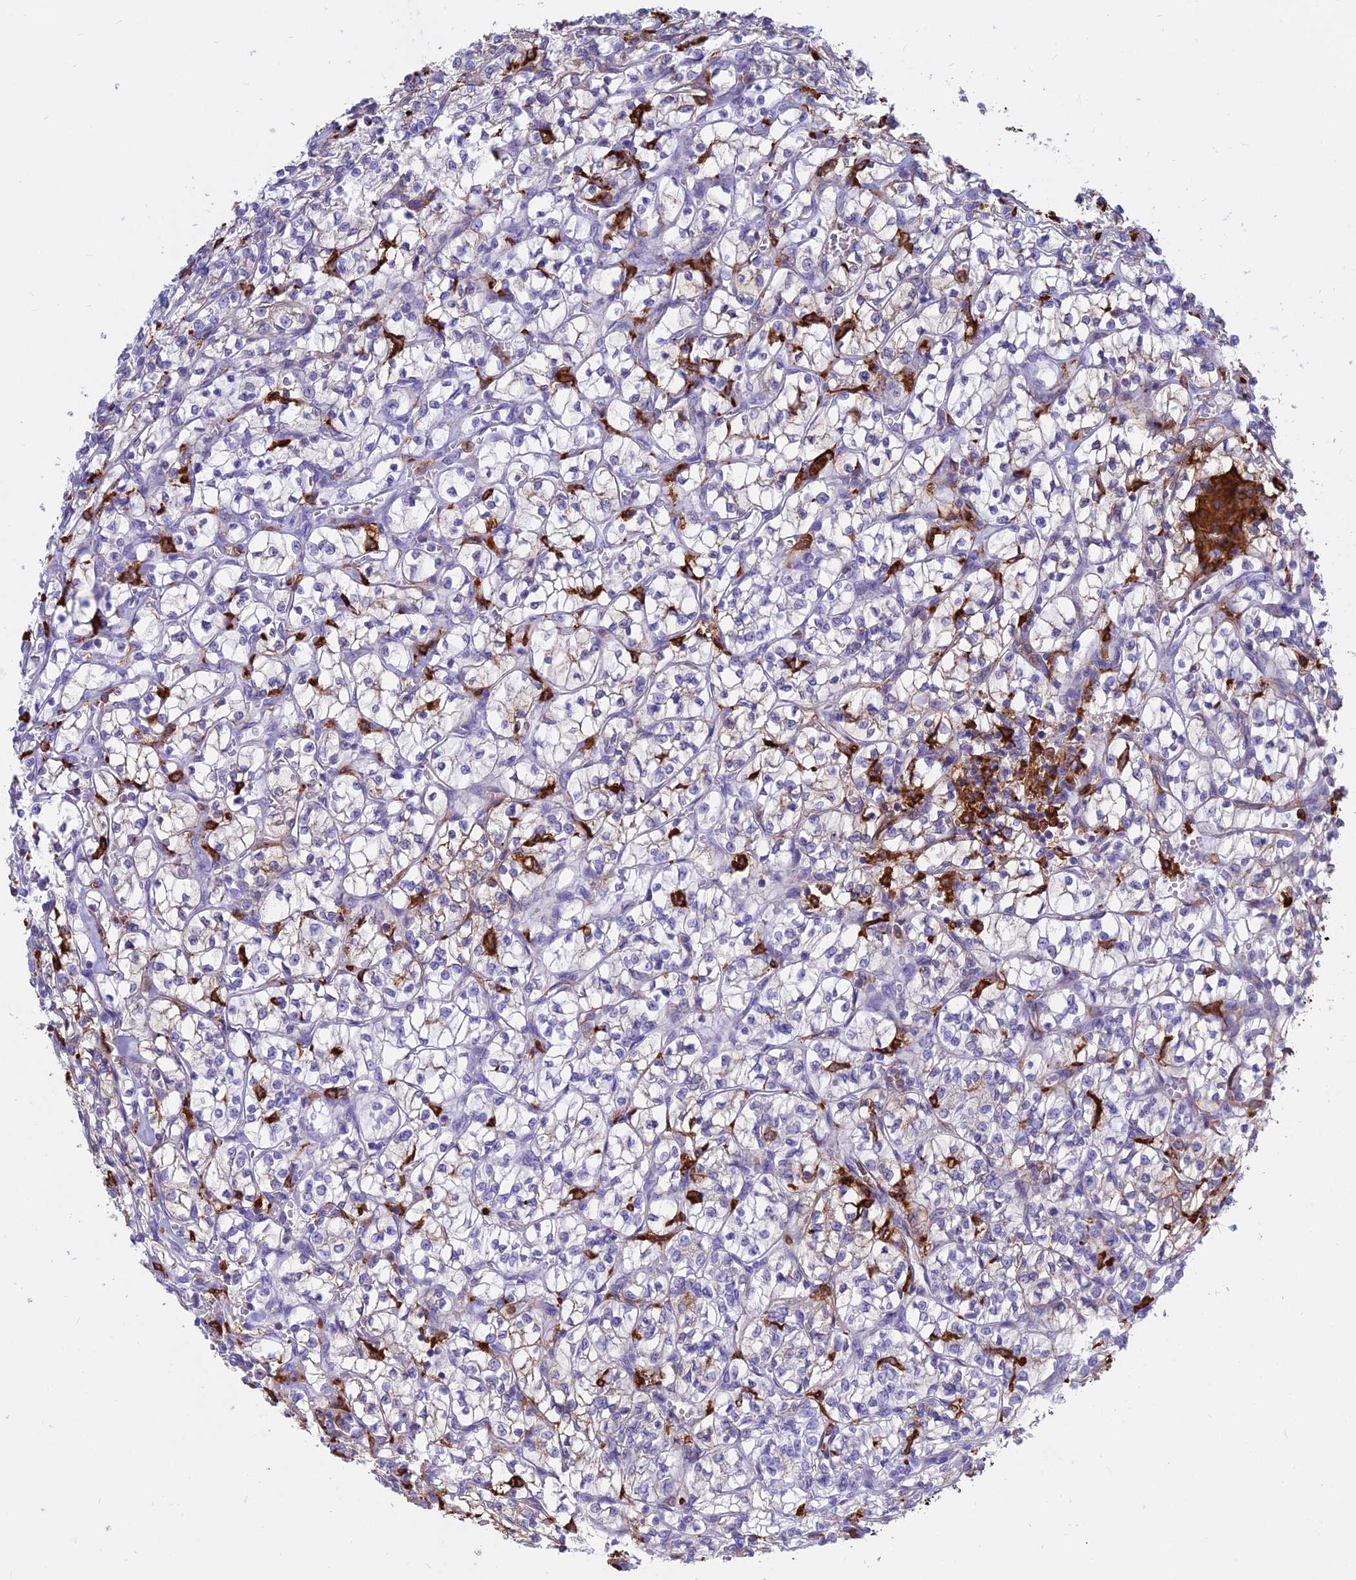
{"staining": {"intensity": "negative", "quantity": "none", "location": "none"}, "tissue": "renal cancer", "cell_type": "Tumor cells", "image_type": "cancer", "snomed": [{"axis": "morphology", "description": "Adenocarcinoma, NOS"}, {"axis": "topography", "description": "Kidney"}], "caption": "Immunohistochemistry (IHC) histopathology image of neoplastic tissue: renal cancer (adenocarcinoma) stained with DAB demonstrates no significant protein staining in tumor cells.", "gene": "HLA-DRB1", "patient": {"sex": "female", "age": 64}}